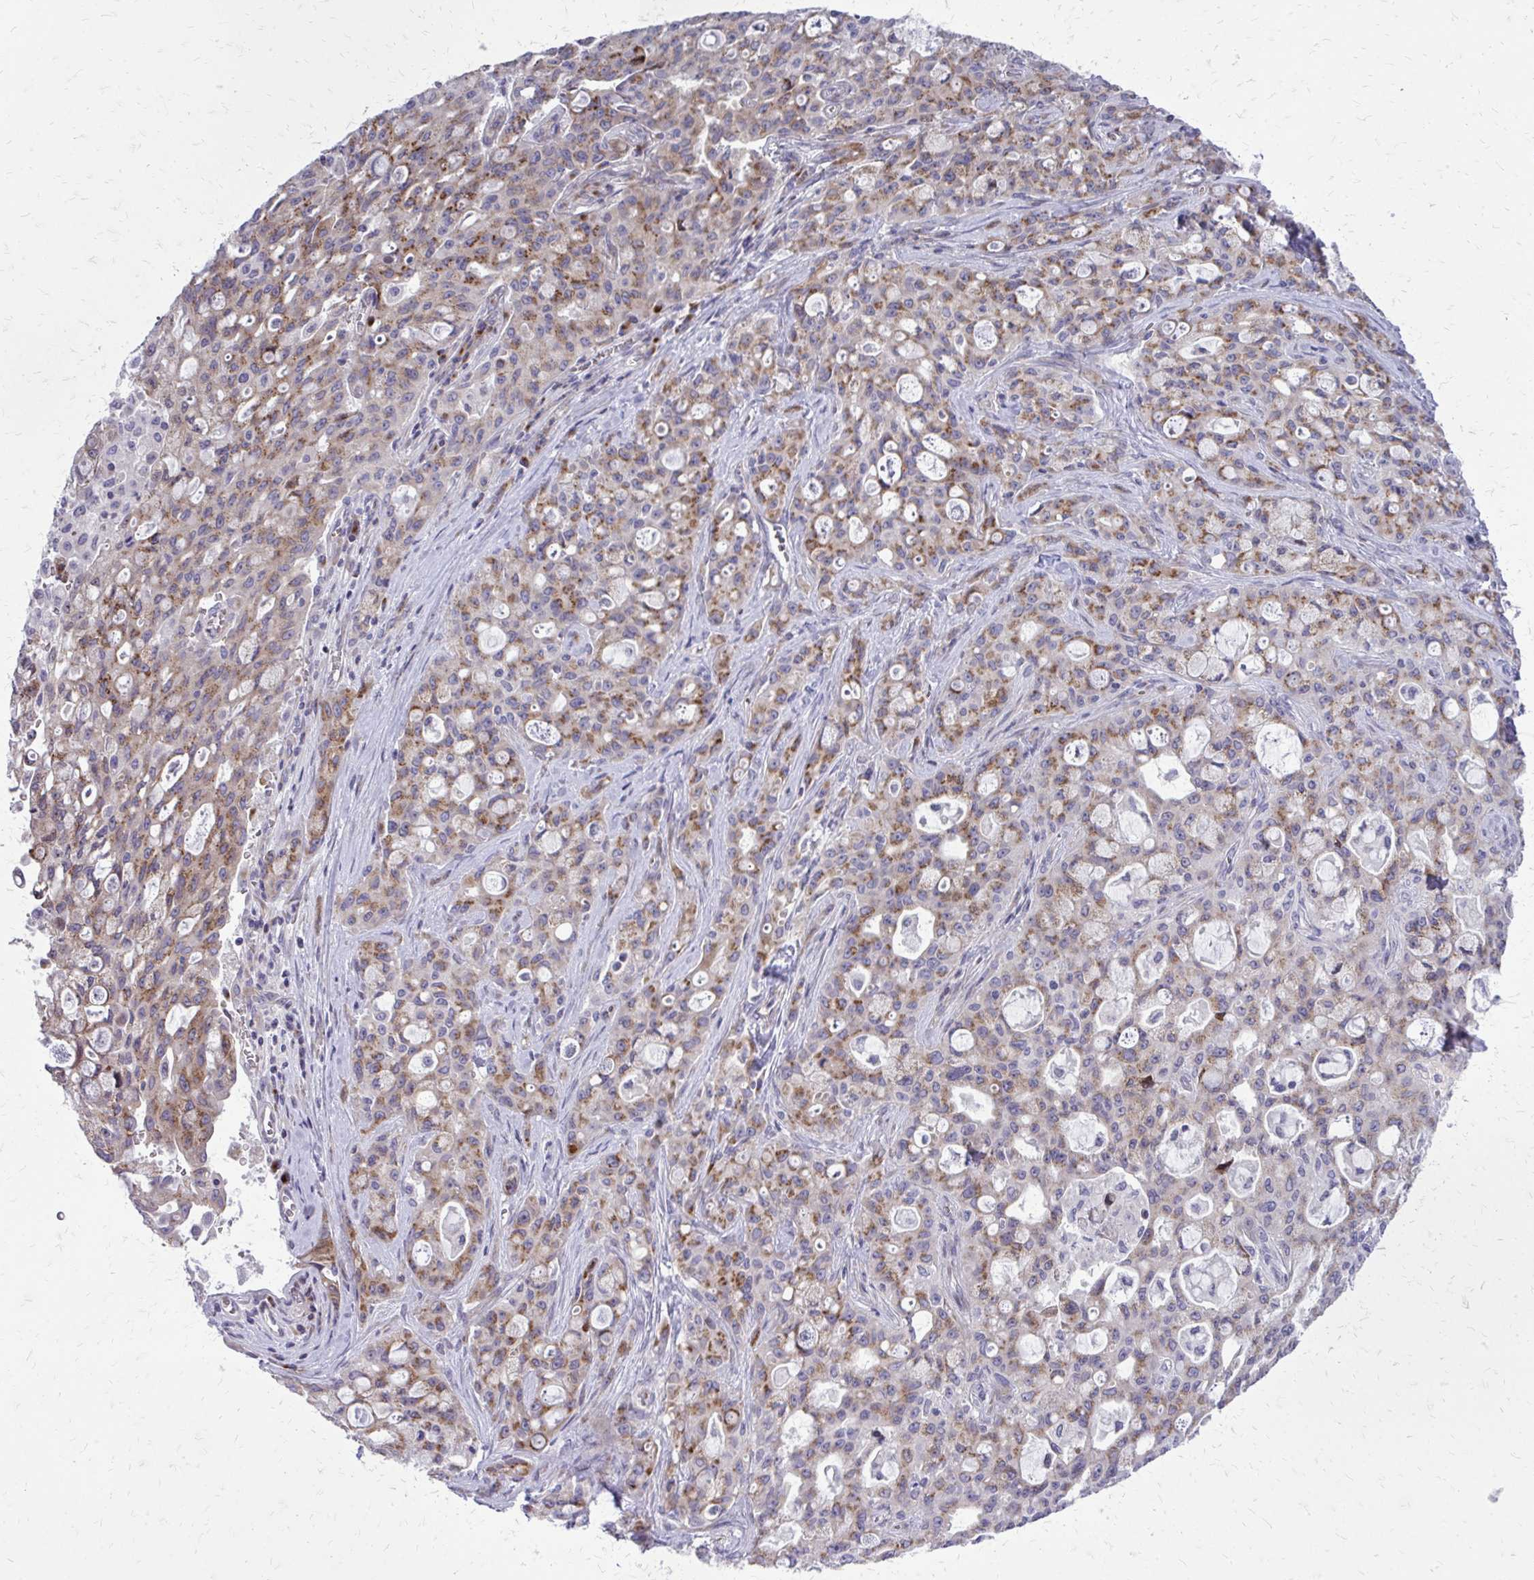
{"staining": {"intensity": "moderate", "quantity": ">75%", "location": "cytoplasmic/membranous"}, "tissue": "lung cancer", "cell_type": "Tumor cells", "image_type": "cancer", "snomed": [{"axis": "morphology", "description": "Adenocarcinoma, NOS"}, {"axis": "topography", "description": "Lung"}], "caption": "Approximately >75% of tumor cells in human lung adenocarcinoma display moderate cytoplasmic/membranous protein staining as visualized by brown immunohistochemical staining.", "gene": "FUNDC2", "patient": {"sex": "female", "age": 44}}